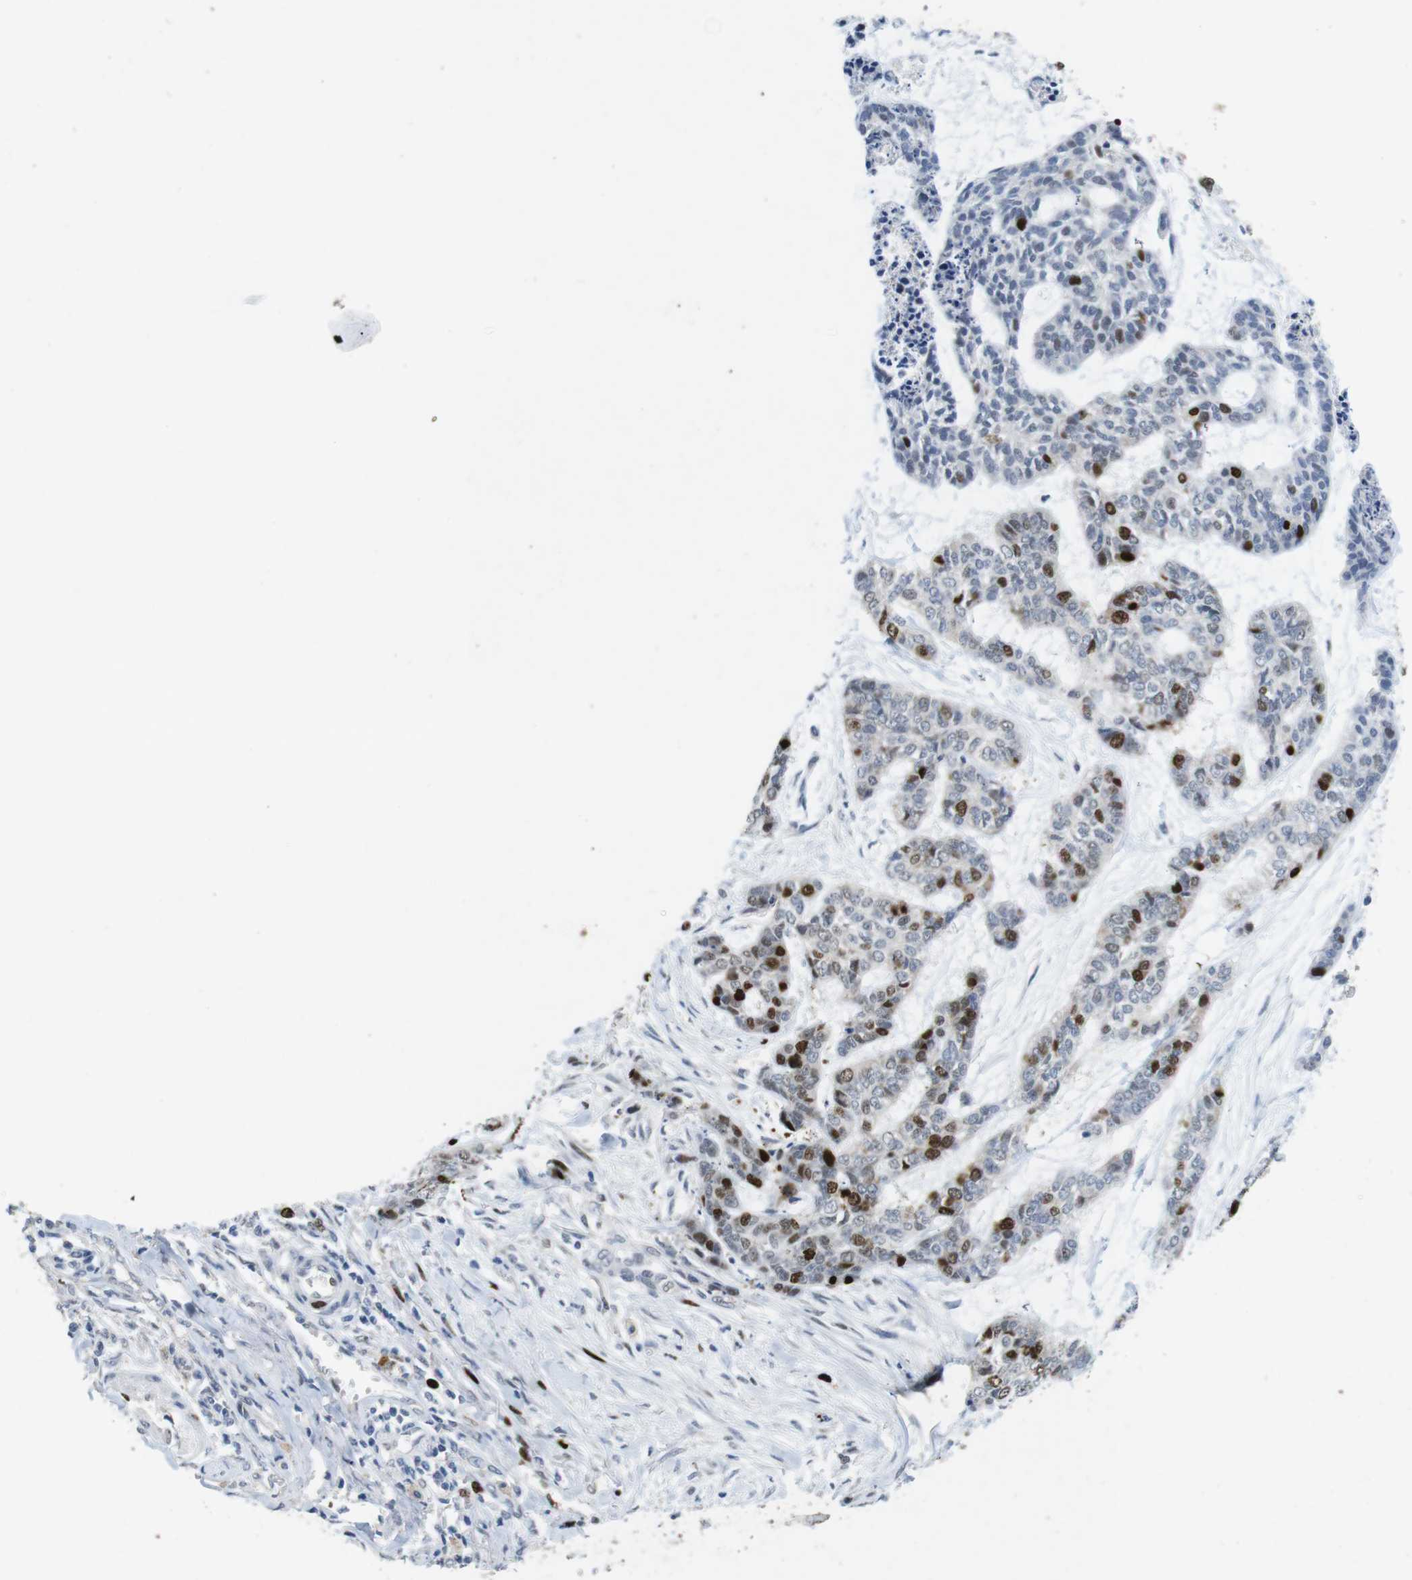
{"staining": {"intensity": "strong", "quantity": "<25%", "location": "nuclear"}, "tissue": "skin cancer", "cell_type": "Tumor cells", "image_type": "cancer", "snomed": [{"axis": "morphology", "description": "Basal cell carcinoma"}, {"axis": "topography", "description": "Skin"}], "caption": "Protein expression analysis of skin cancer displays strong nuclear positivity in about <25% of tumor cells. The staining is performed using DAB (3,3'-diaminobenzidine) brown chromogen to label protein expression. The nuclei are counter-stained blue using hematoxylin.", "gene": "KPNA2", "patient": {"sex": "female", "age": 64}}